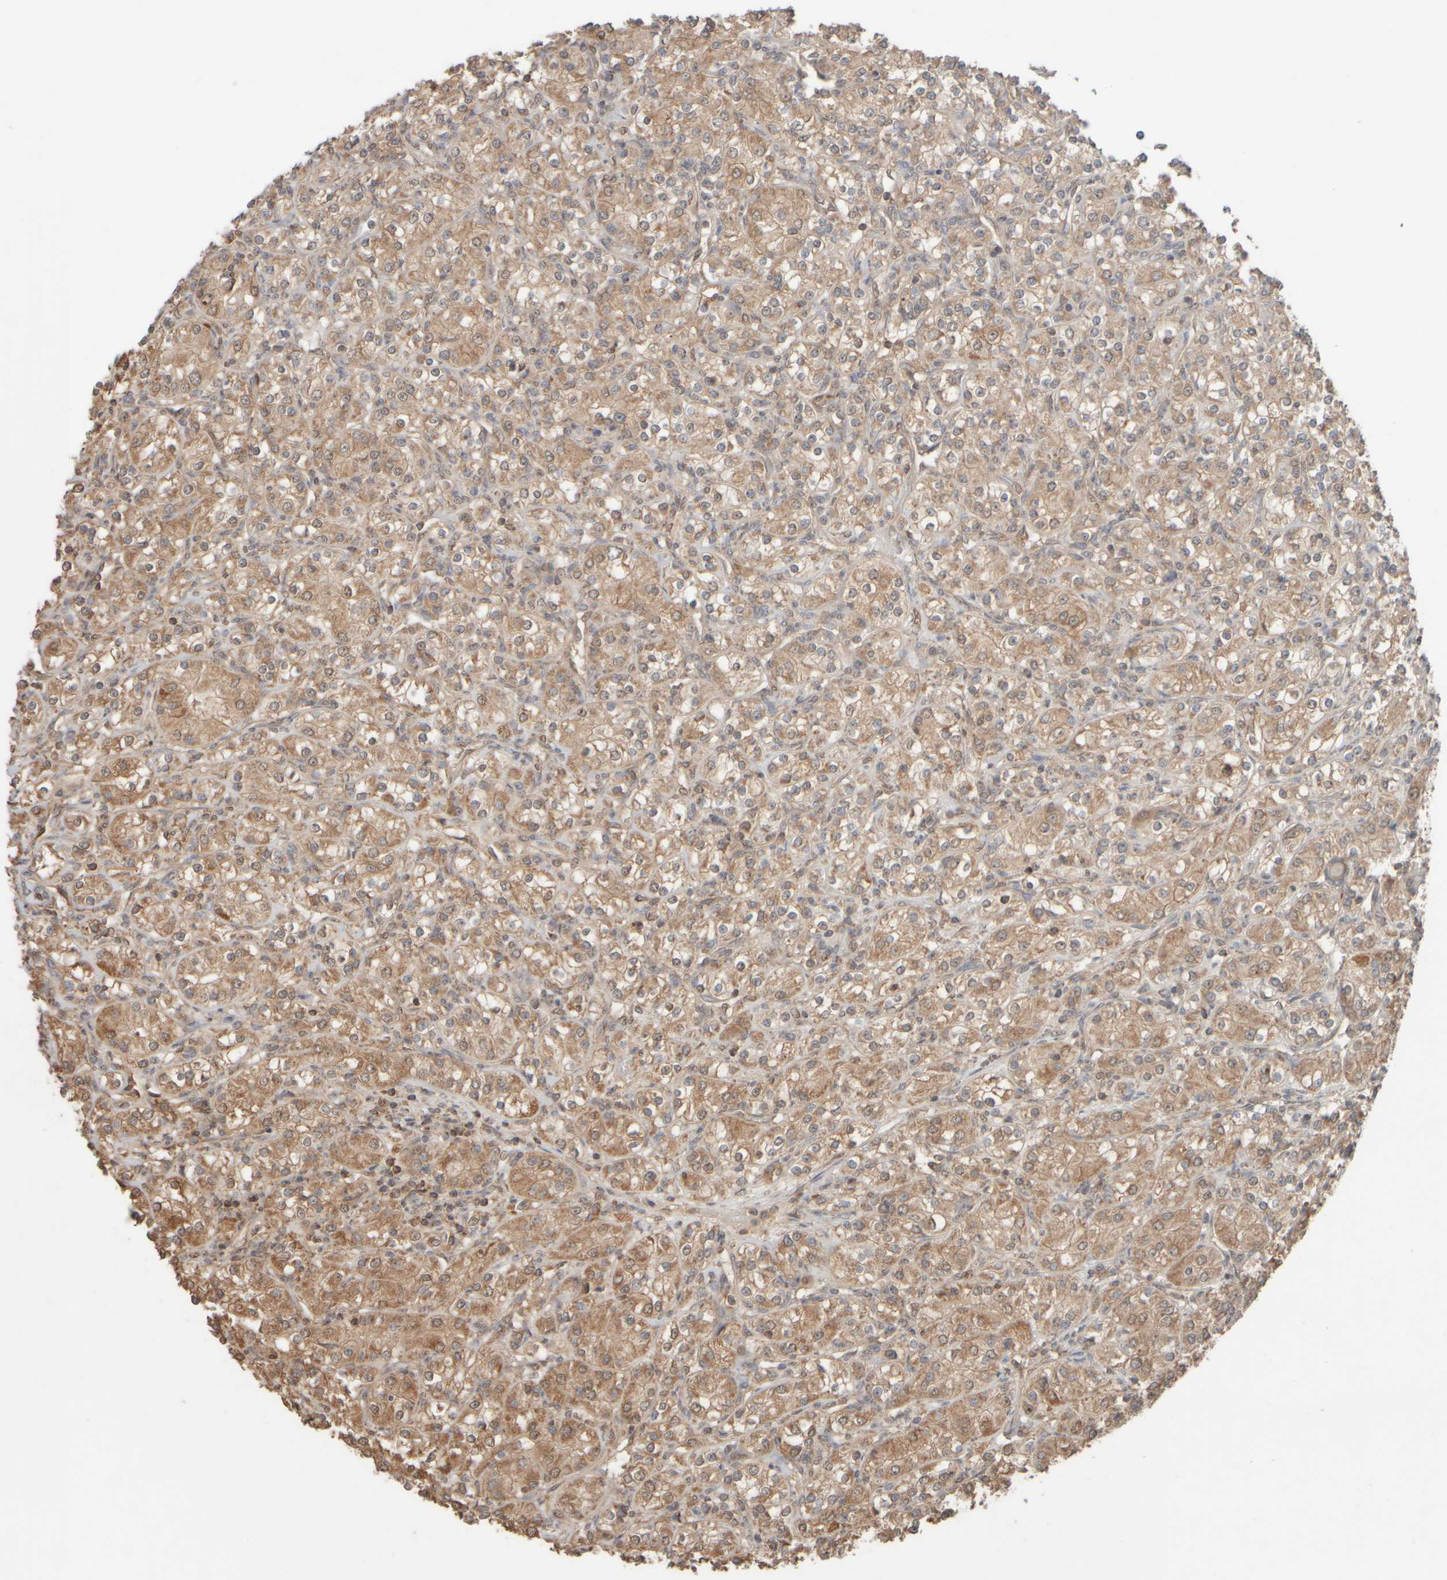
{"staining": {"intensity": "moderate", "quantity": ">75%", "location": "cytoplasmic/membranous"}, "tissue": "renal cancer", "cell_type": "Tumor cells", "image_type": "cancer", "snomed": [{"axis": "morphology", "description": "Adenocarcinoma, NOS"}, {"axis": "topography", "description": "Kidney"}], "caption": "Human adenocarcinoma (renal) stained with a protein marker displays moderate staining in tumor cells.", "gene": "EIF2B3", "patient": {"sex": "male", "age": 77}}